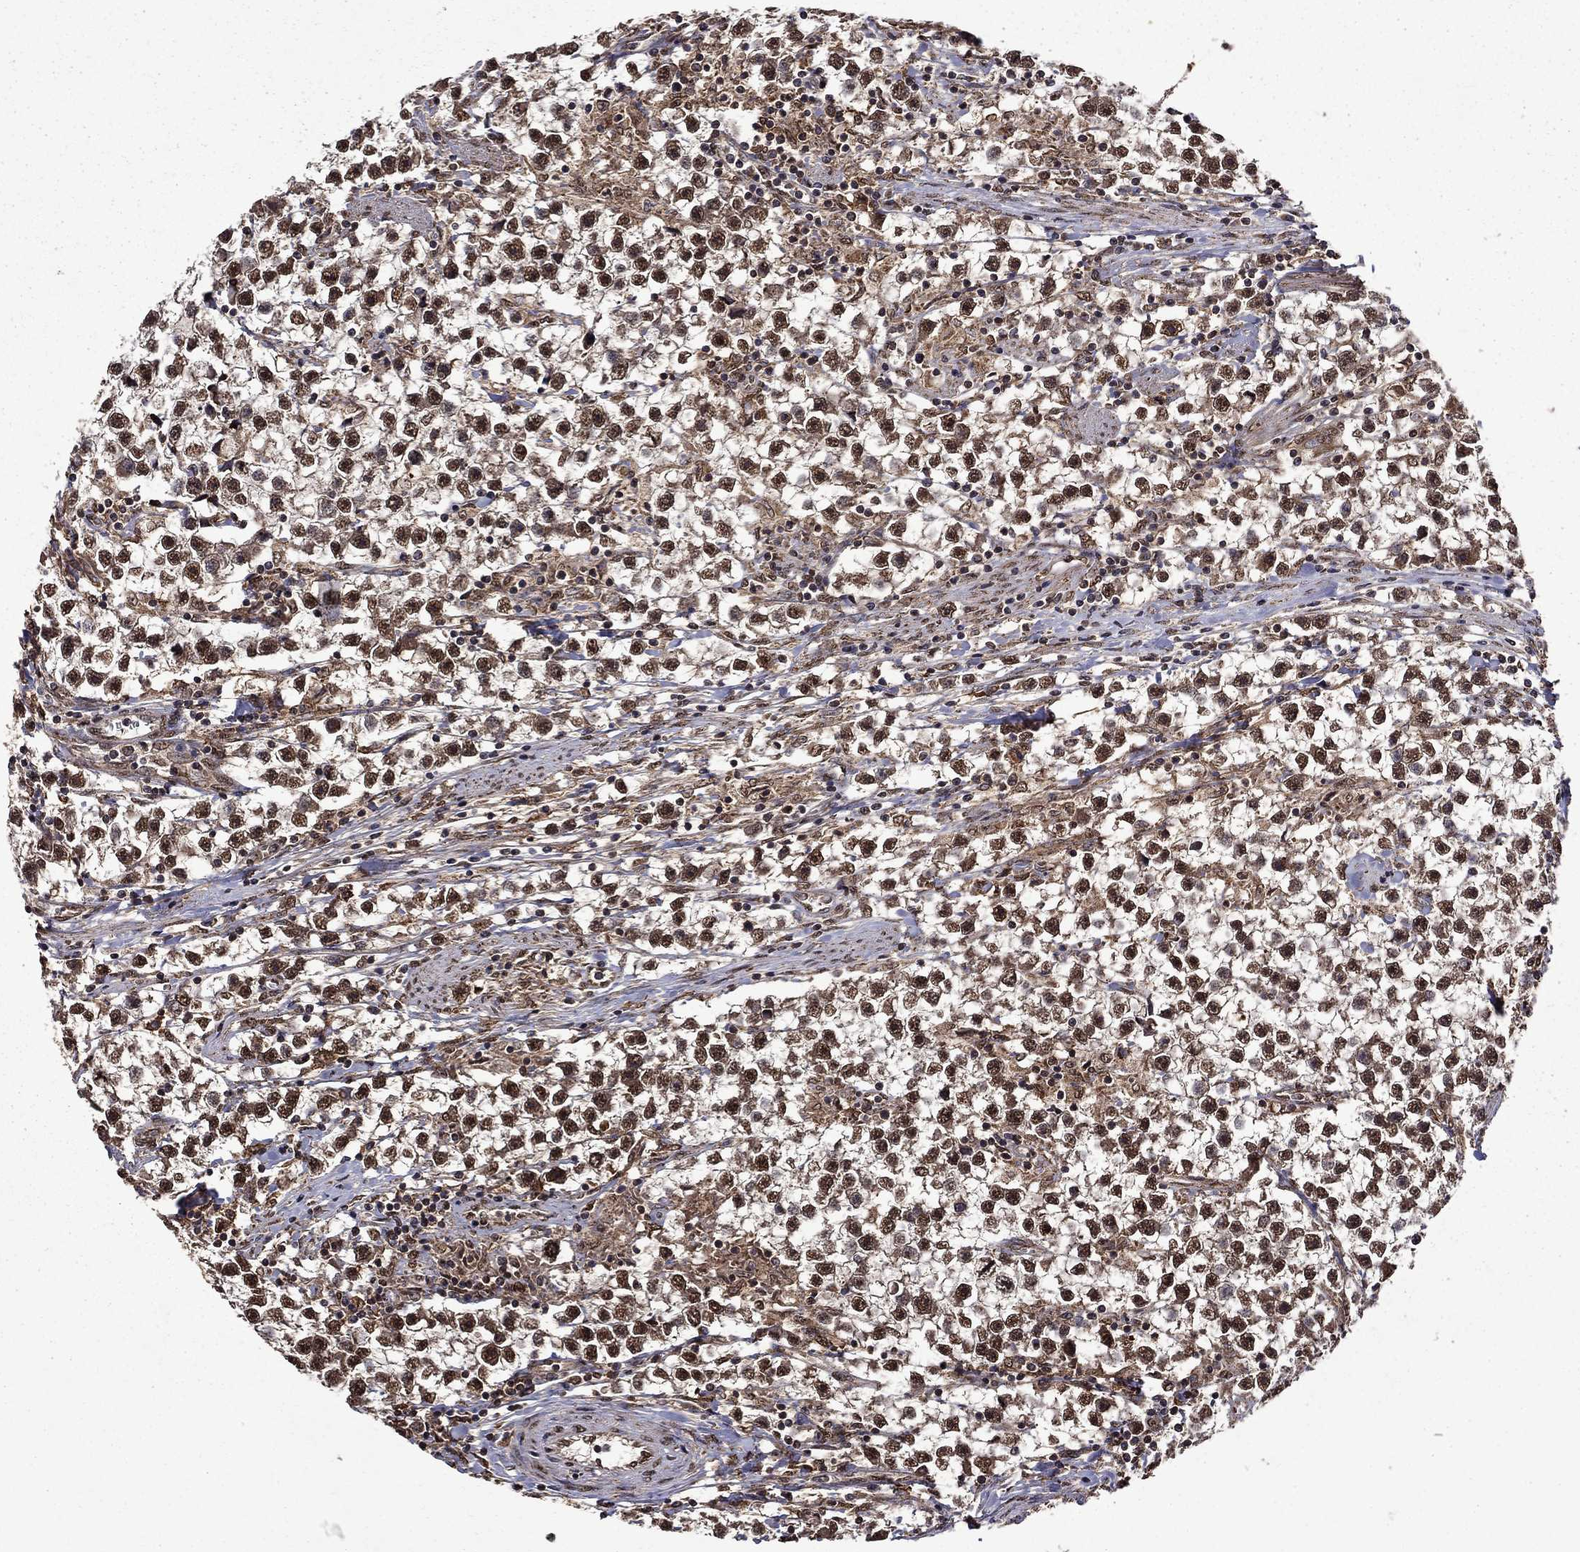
{"staining": {"intensity": "strong", "quantity": ">75%", "location": "cytoplasmic/membranous,nuclear"}, "tissue": "testis cancer", "cell_type": "Tumor cells", "image_type": "cancer", "snomed": [{"axis": "morphology", "description": "Seminoma, NOS"}, {"axis": "topography", "description": "Testis"}], "caption": "Testis cancer (seminoma) tissue reveals strong cytoplasmic/membranous and nuclear expression in approximately >75% of tumor cells, visualized by immunohistochemistry.", "gene": "ITM2B", "patient": {"sex": "male", "age": 59}}